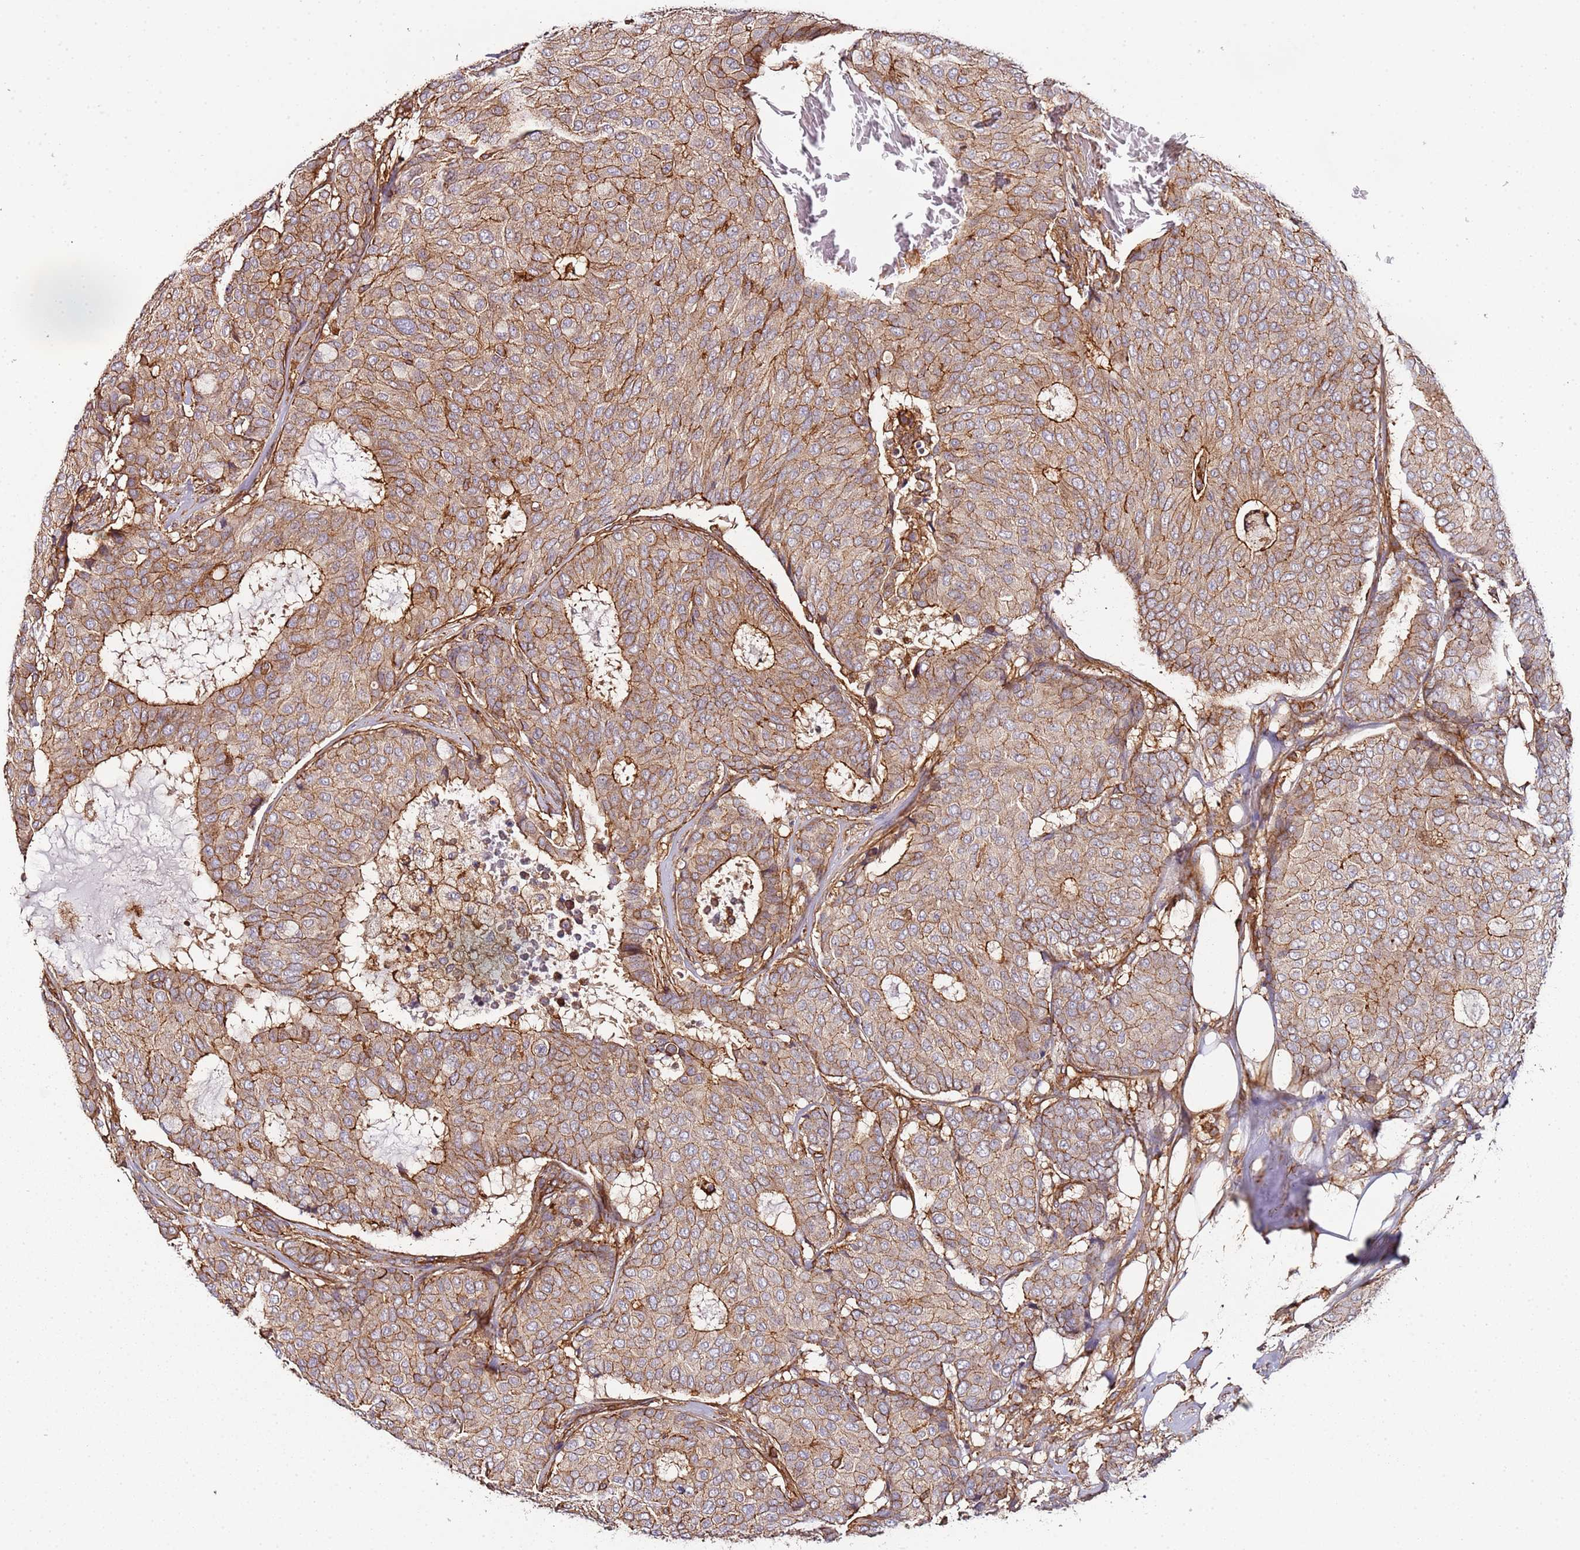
{"staining": {"intensity": "weak", "quantity": ">75%", "location": "cytoplasmic/membranous"}, "tissue": "breast cancer", "cell_type": "Tumor cells", "image_type": "cancer", "snomed": [{"axis": "morphology", "description": "Duct carcinoma"}, {"axis": "topography", "description": "Breast"}], "caption": "The micrograph exhibits staining of breast cancer (infiltrating ductal carcinoma), revealing weak cytoplasmic/membranous protein staining (brown color) within tumor cells. (Brightfield microscopy of DAB IHC at high magnification).", "gene": "CYP2U1", "patient": {"sex": "female", "age": 75}}